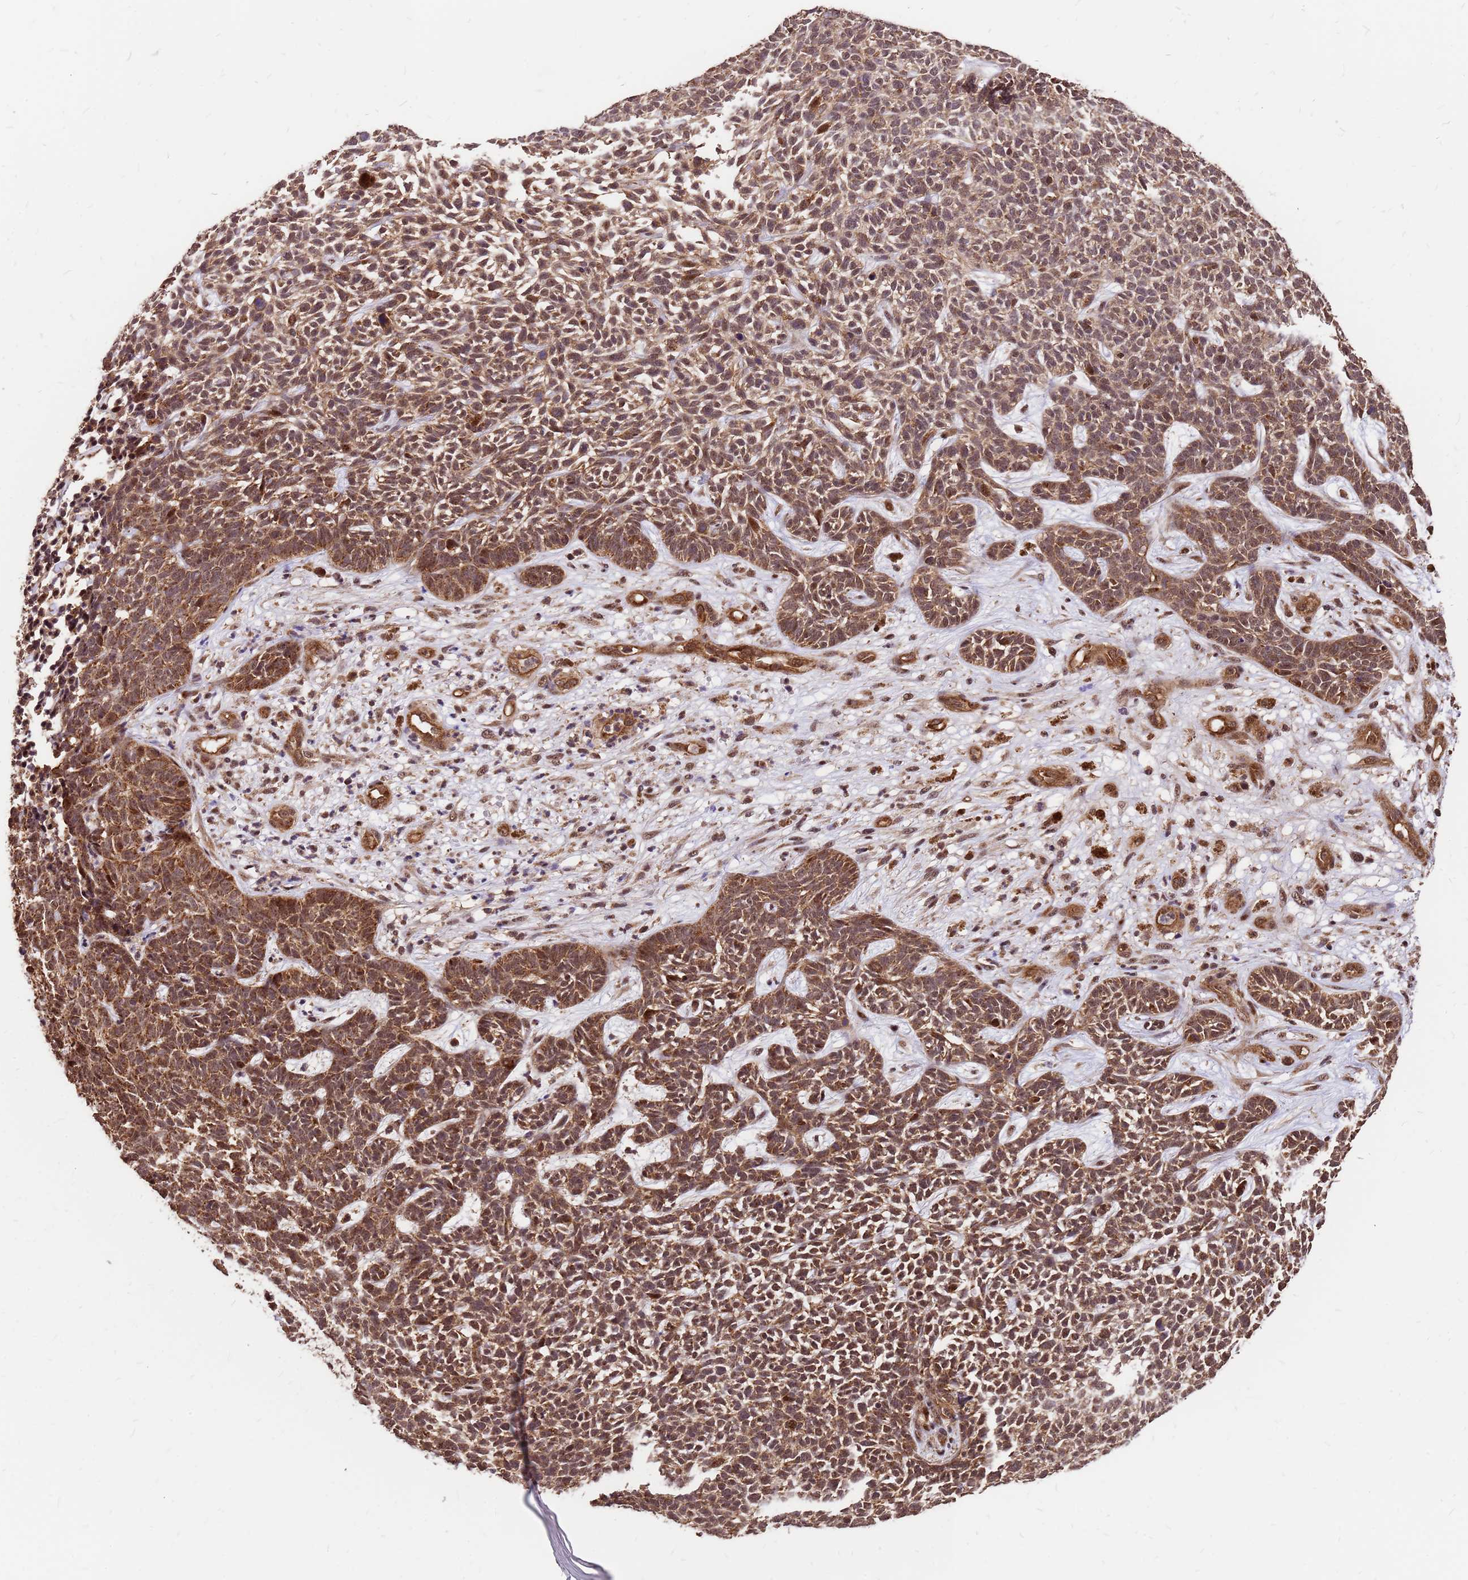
{"staining": {"intensity": "moderate", "quantity": ">75%", "location": "cytoplasmic/membranous,nuclear"}, "tissue": "skin cancer", "cell_type": "Tumor cells", "image_type": "cancer", "snomed": [{"axis": "morphology", "description": "Basal cell carcinoma"}, {"axis": "topography", "description": "Skin"}], "caption": "A high-resolution micrograph shows IHC staining of basal cell carcinoma (skin), which reveals moderate cytoplasmic/membranous and nuclear positivity in approximately >75% of tumor cells. (IHC, brightfield microscopy, high magnification).", "gene": "GPATCH8", "patient": {"sex": "female", "age": 84}}